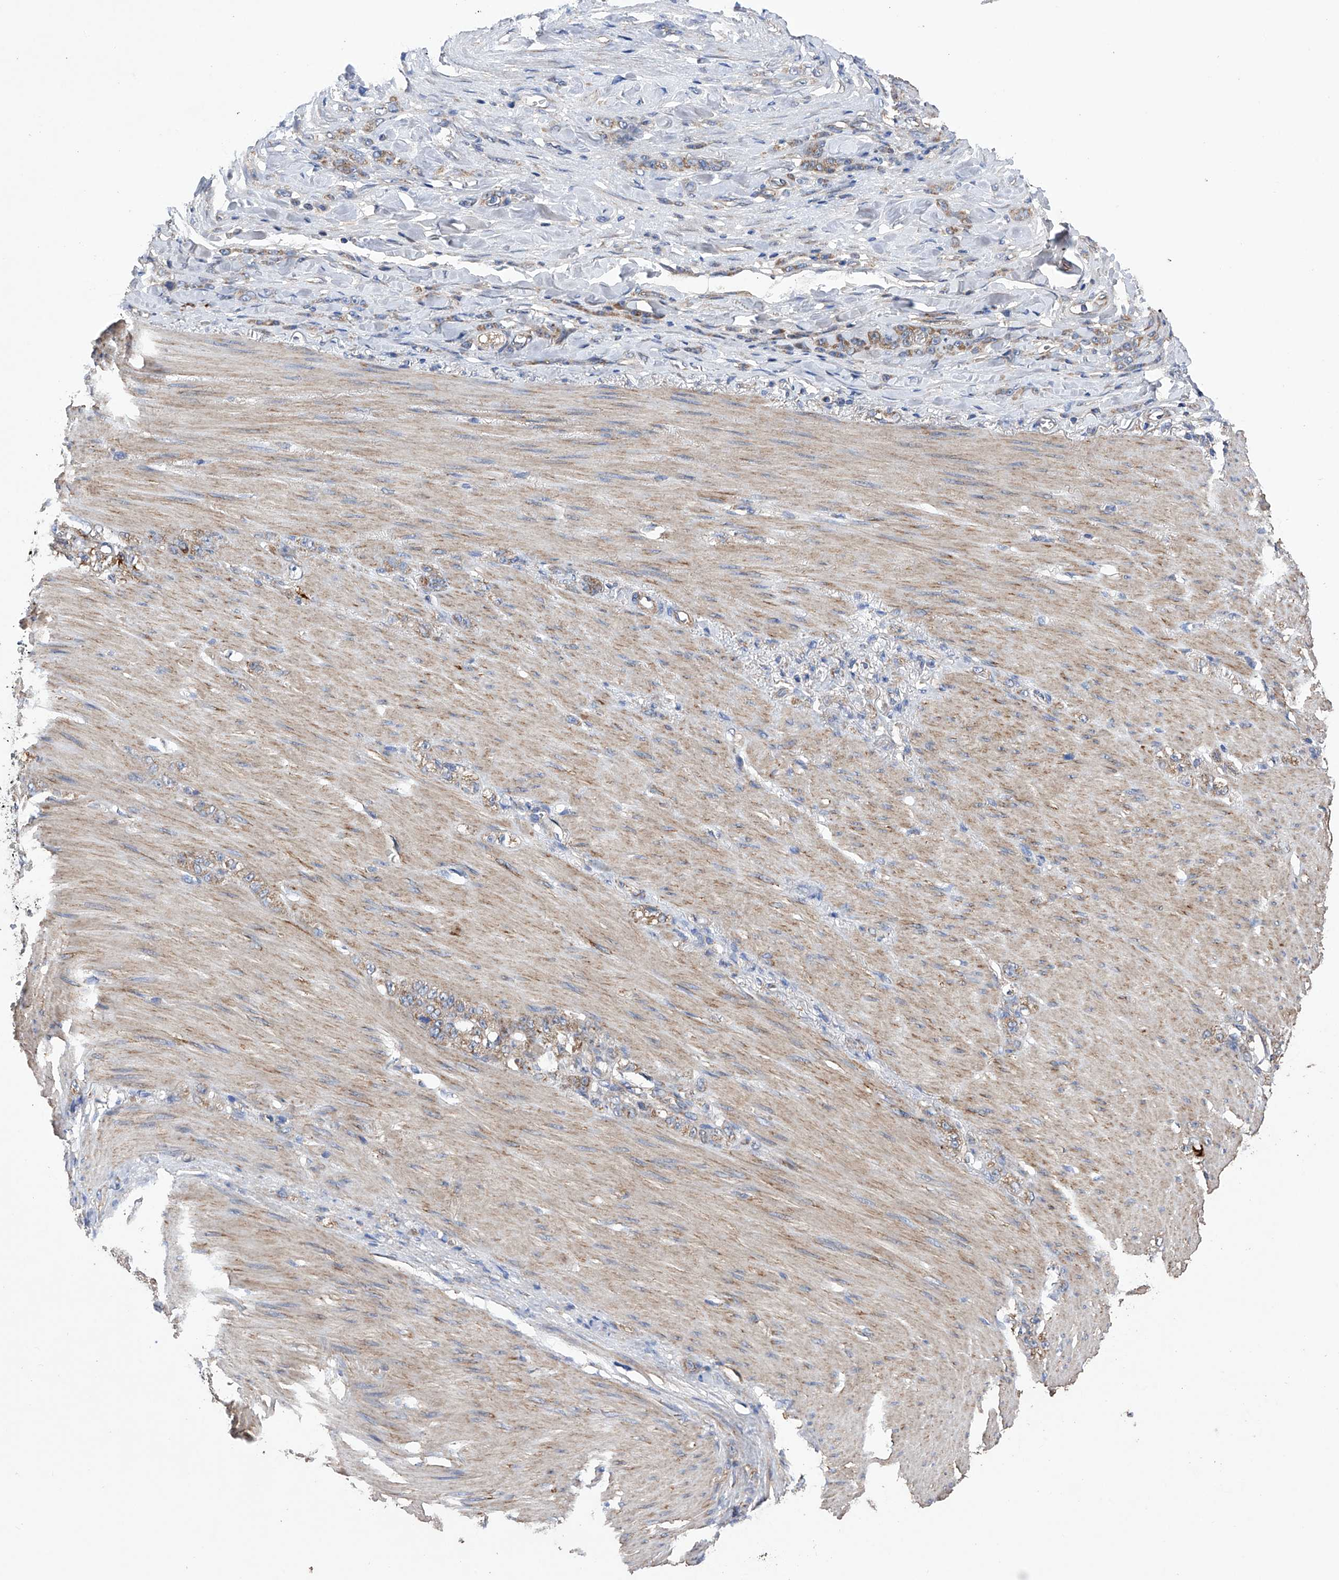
{"staining": {"intensity": "moderate", "quantity": "25%-75%", "location": "cytoplasmic/membranous"}, "tissue": "stomach cancer", "cell_type": "Tumor cells", "image_type": "cancer", "snomed": [{"axis": "morphology", "description": "Normal tissue, NOS"}, {"axis": "morphology", "description": "Adenocarcinoma, NOS"}, {"axis": "topography", "description": "Stomach"}], "caption": "IHC histopathology image of neoplastic tissue: adenocarcinoma (stomach) stained using immunohistochemistry displays medium levels of moderate protein expression localized specifically in the cytoplasmic/membranous of tumor cells, appearing as a cytoplasmic/membranous brown color.", "gene": "EFCAB2", "patient": {"sex": "male", "age": 82}}